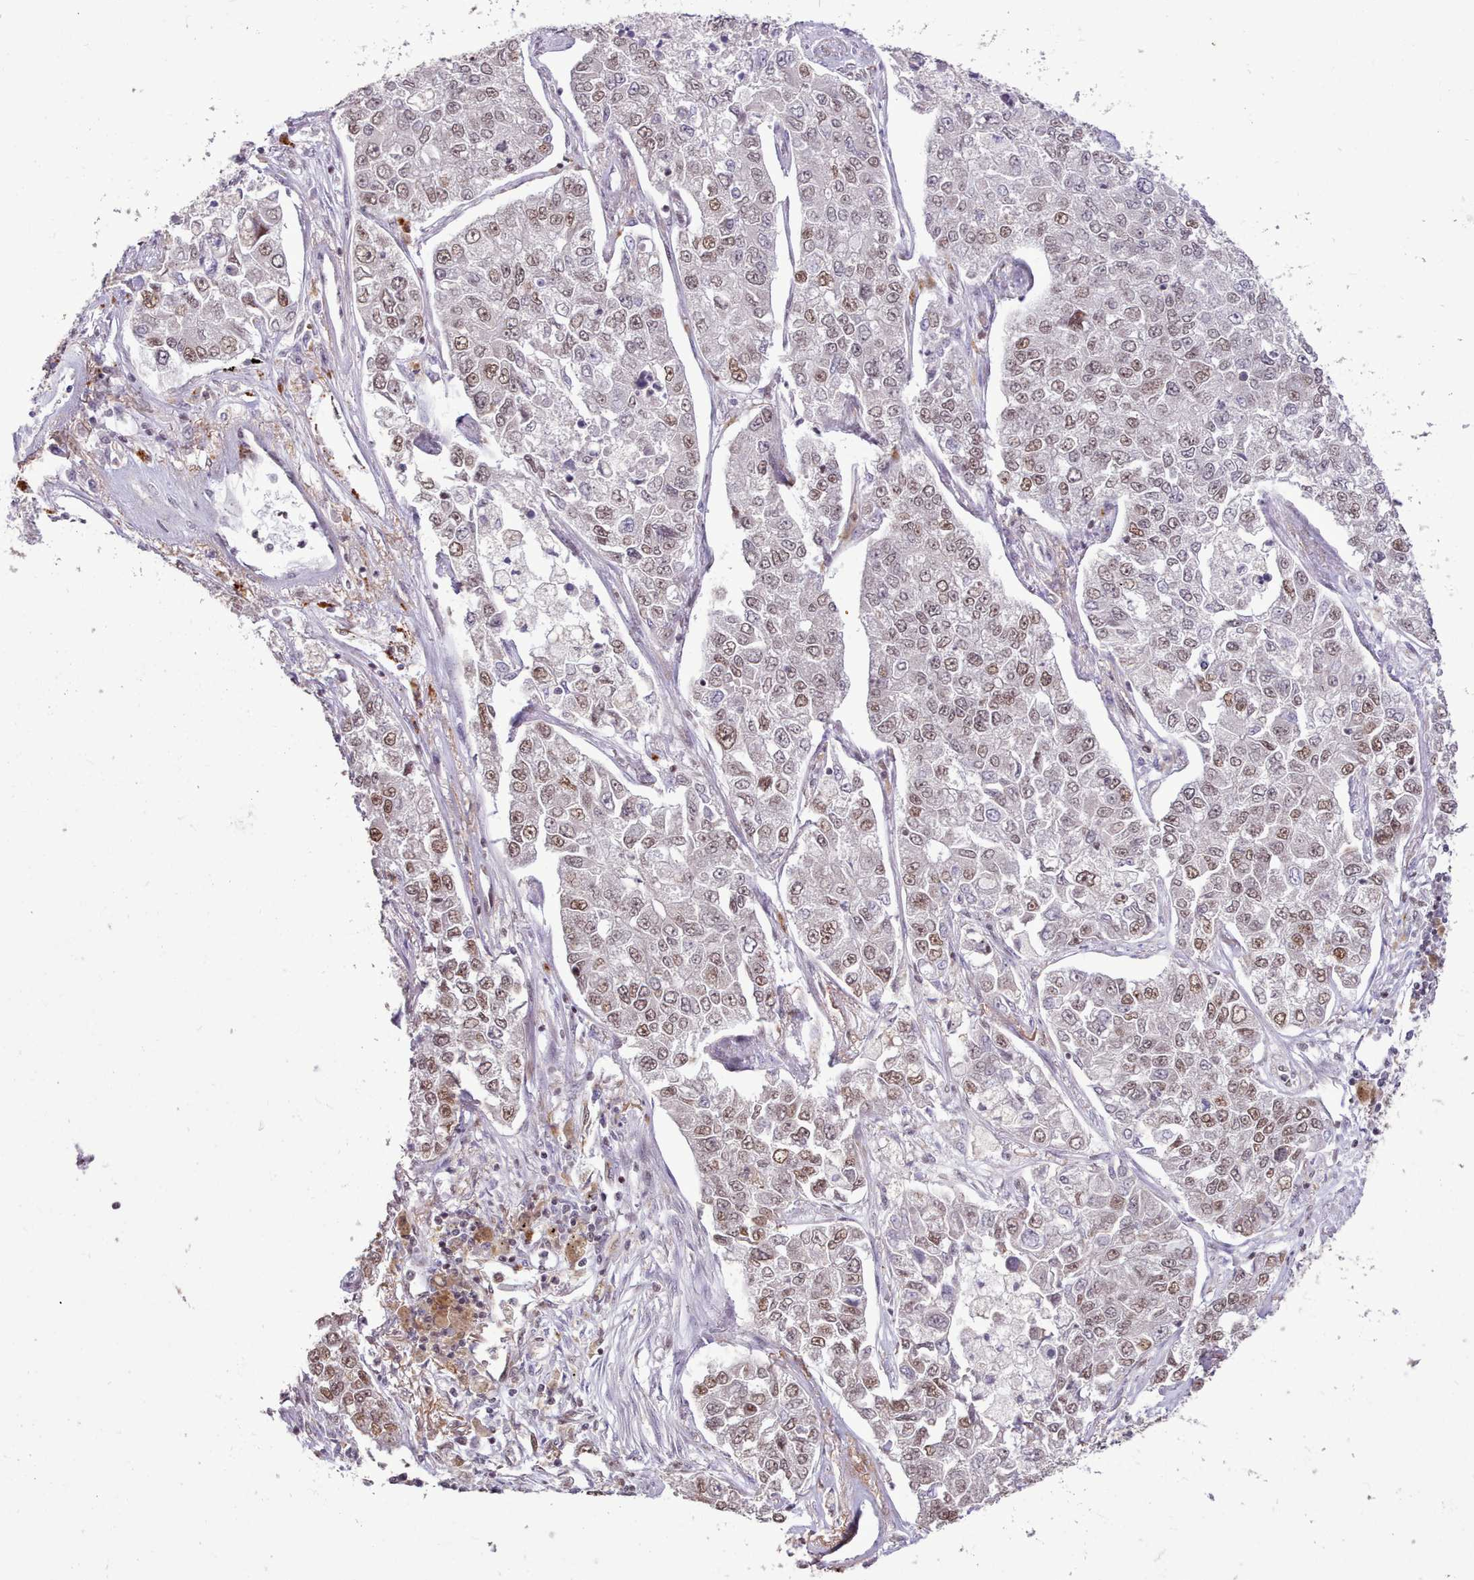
{"staining": {"intensity": "moderate", "quantity": ">75%", "location": "nuclear"}, "tissue": "lung cancer", "cell_type": "Tumor cells", "image_type": "cancer", "snomed": [{"axis": "morphology", "description": "Adenocarcinoma, NOS"}, {"axis": "topography", "description": "Lung"}], "caption": "High-magnification brightfield microscopy of lung cancer (adenocarcinoma) stained with DAB (3,3'-diaminobenzidine) (brown) and counterstained with hematoxylin (blue). tumor cells exhibit moderate nuclear expression is seen in approximately>75% of cells.", "gene": "TAF15", "patient": {"sex": "male", "age": 49}}